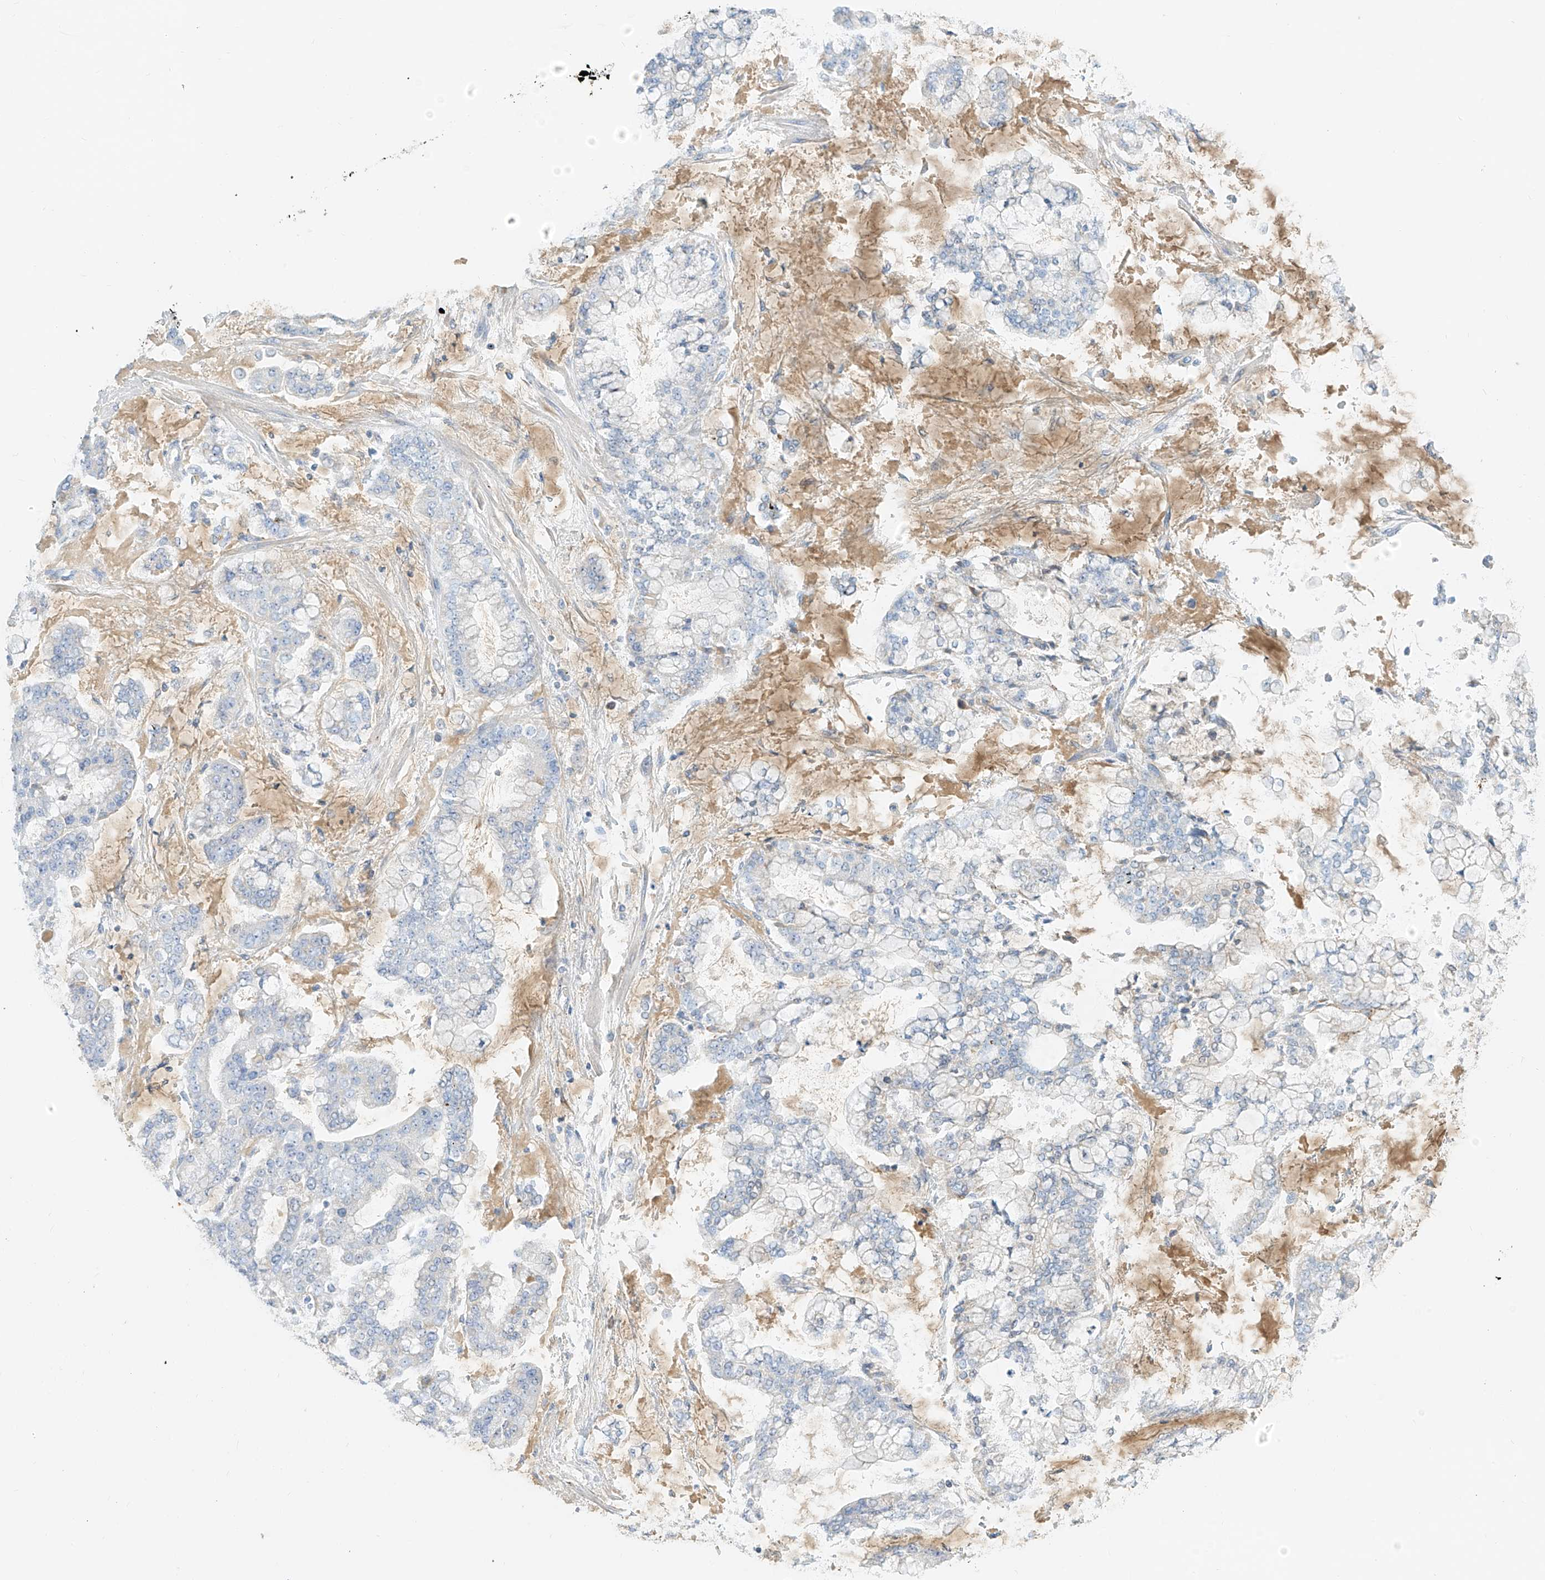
{"staining": {"intensity": "negative", "quantity": "none", "location": "none"}, "tissue": "stomach cancer", "cell_type": "Tumor cells", "image_type": "cancer", "snomed": [{"axis": "morphology", "description": "Normal tissue, NOS"}, {"axis": "morphology", "description": "Adenocarcinoma, NOS"}, {"axis": "topography", "description": "Stomach, upper"}, {"axis": "topography", "description": "Stomach"}], "caption": "A high-resolution image shows immunohistochemistry (IHC) staining of stomach cancer, which shows no significant staining in tumor cells.", "gene": "OCSTAMP", "patient": {"sex": "male", "age": 76}}